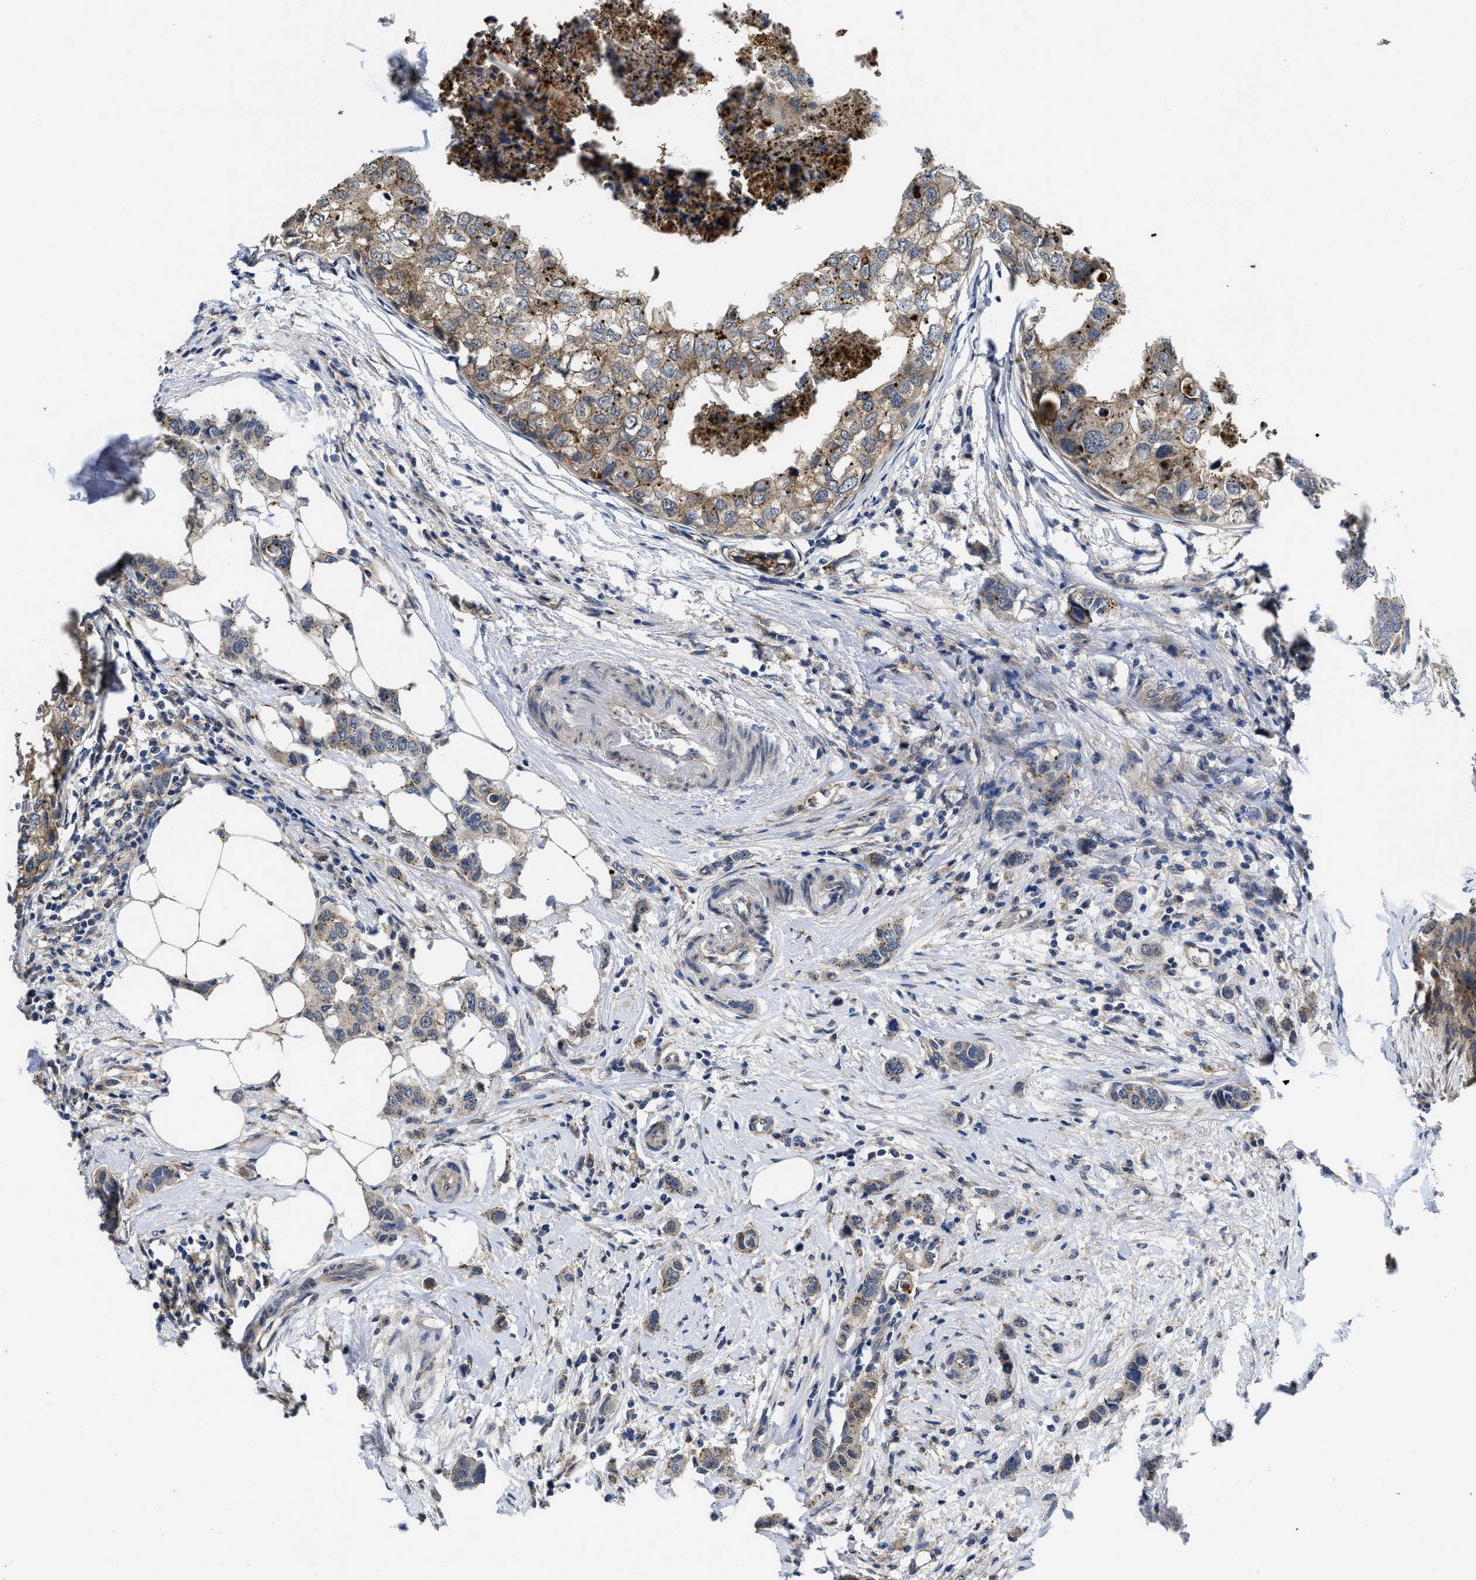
{"staining": {"intensity": "weak", "quantity": ">75%", "location": "cytoplasmic/membranous"}, "tissue": "breast cancer", "cell_type": "Tumor cells", "image_type": "cancer", "snomed": [{"axis": "morphology", "description": "Duct carcinoma"}, {"axis": "topography", "description": "Breast"}], "caption": "Immunohistochemical staining of human breast cancer displays low levels of weak cytoplasmic/membranous positivity in approximately >75% of tumor cells.", "gene": "PKD2", "patient": {"sex": "female", "age": 50}}